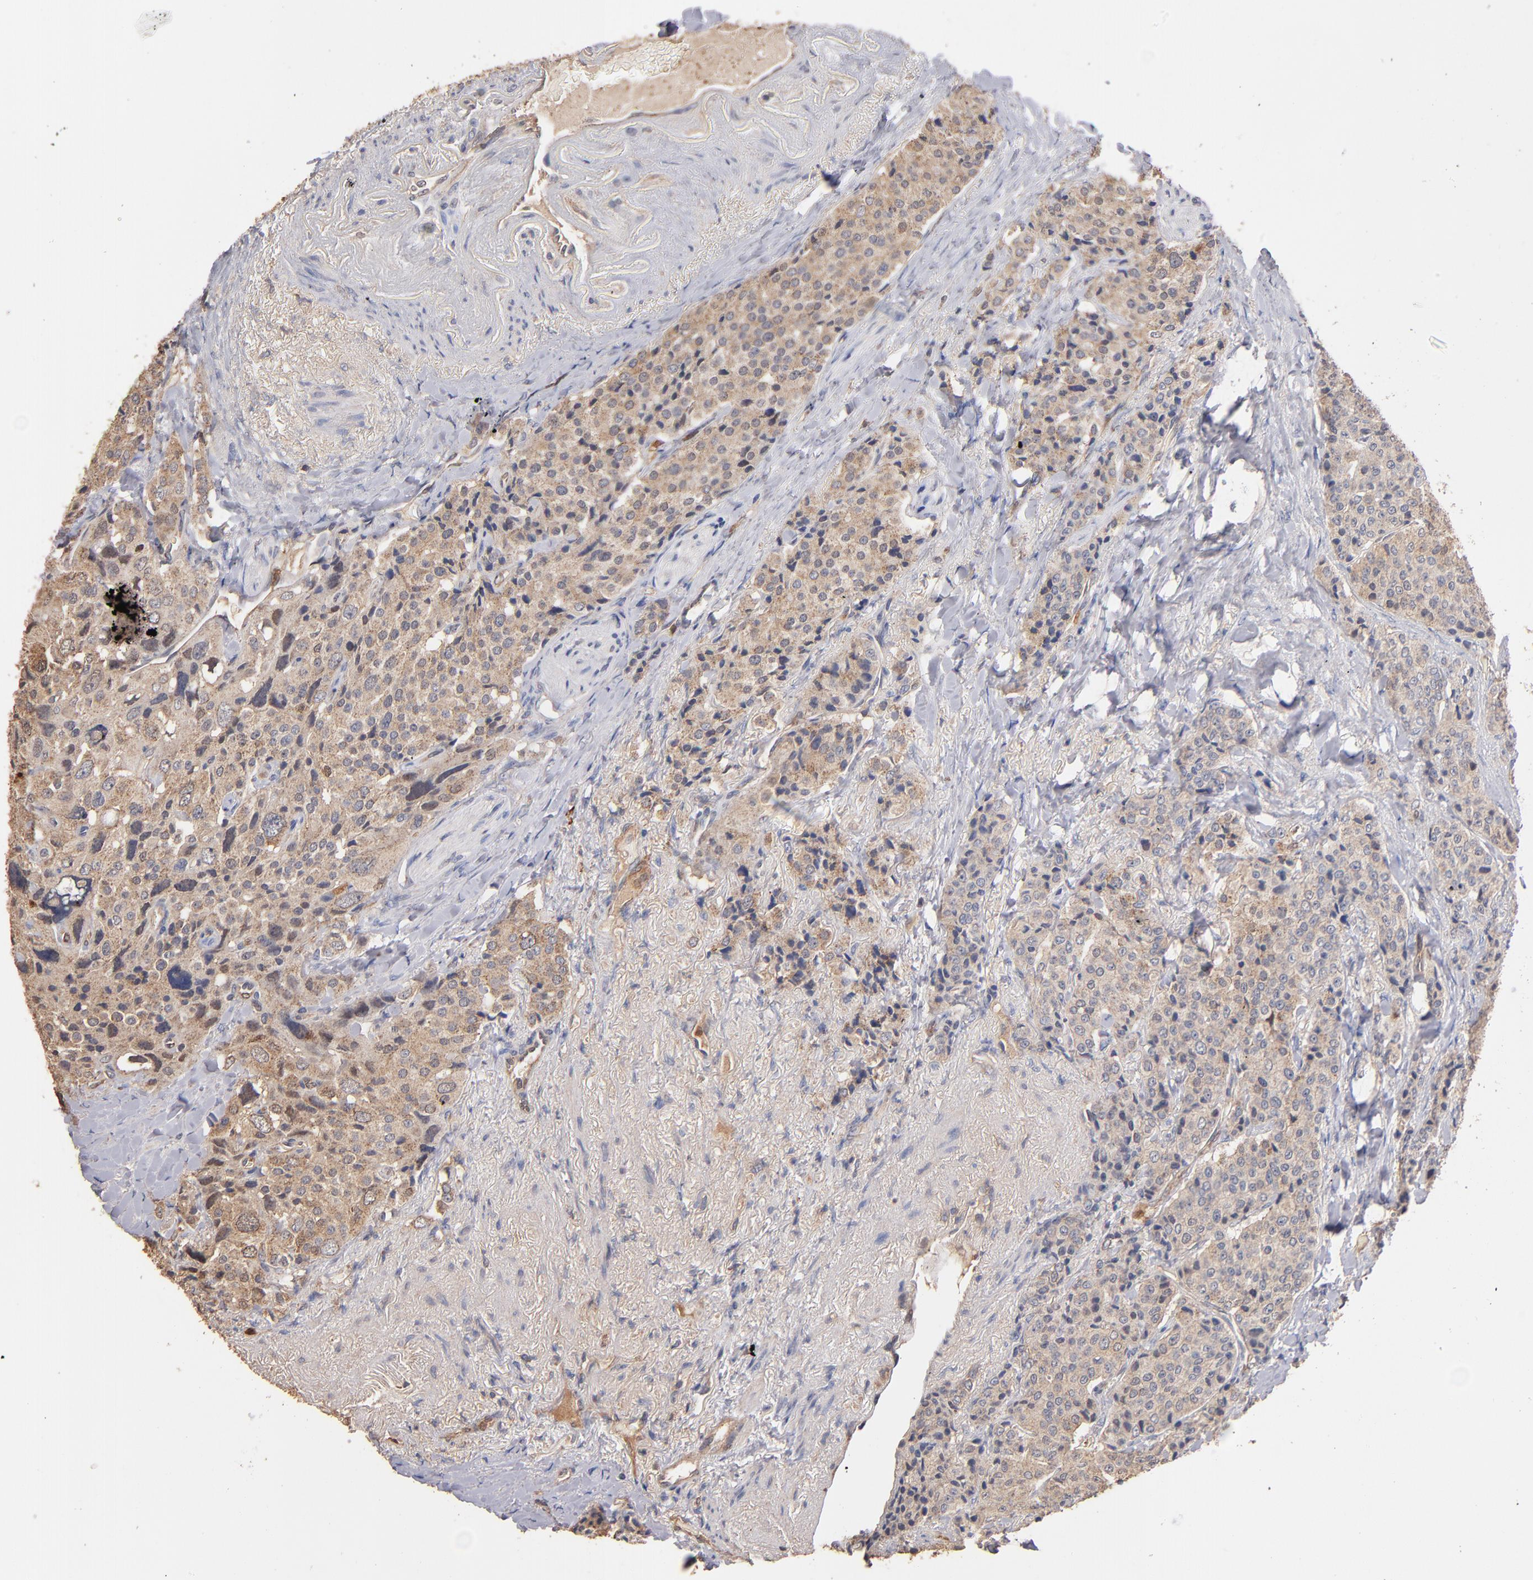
{"staining": {"intensity": "moderate", "quantity": ">75%", "location": "cytoplasmic/membranous"}, "tissue": "carcinoid", "cell_type": "Tumor cells", "image_type": "cancer", "snomed": [{"axis": "morphology", "description": "Carcinoid, malignant, NOS"}, {"axis": "topography", "description": "Colon"}], "caption": "High-power microscopy captured an IHC photomicrograph of malignant carcinoid, revealing moderate cytoplasmic/membranous expression in about >75% of tumor cells.", "gene": "RO60", "patient": {"sex": "female", "age": 61}}